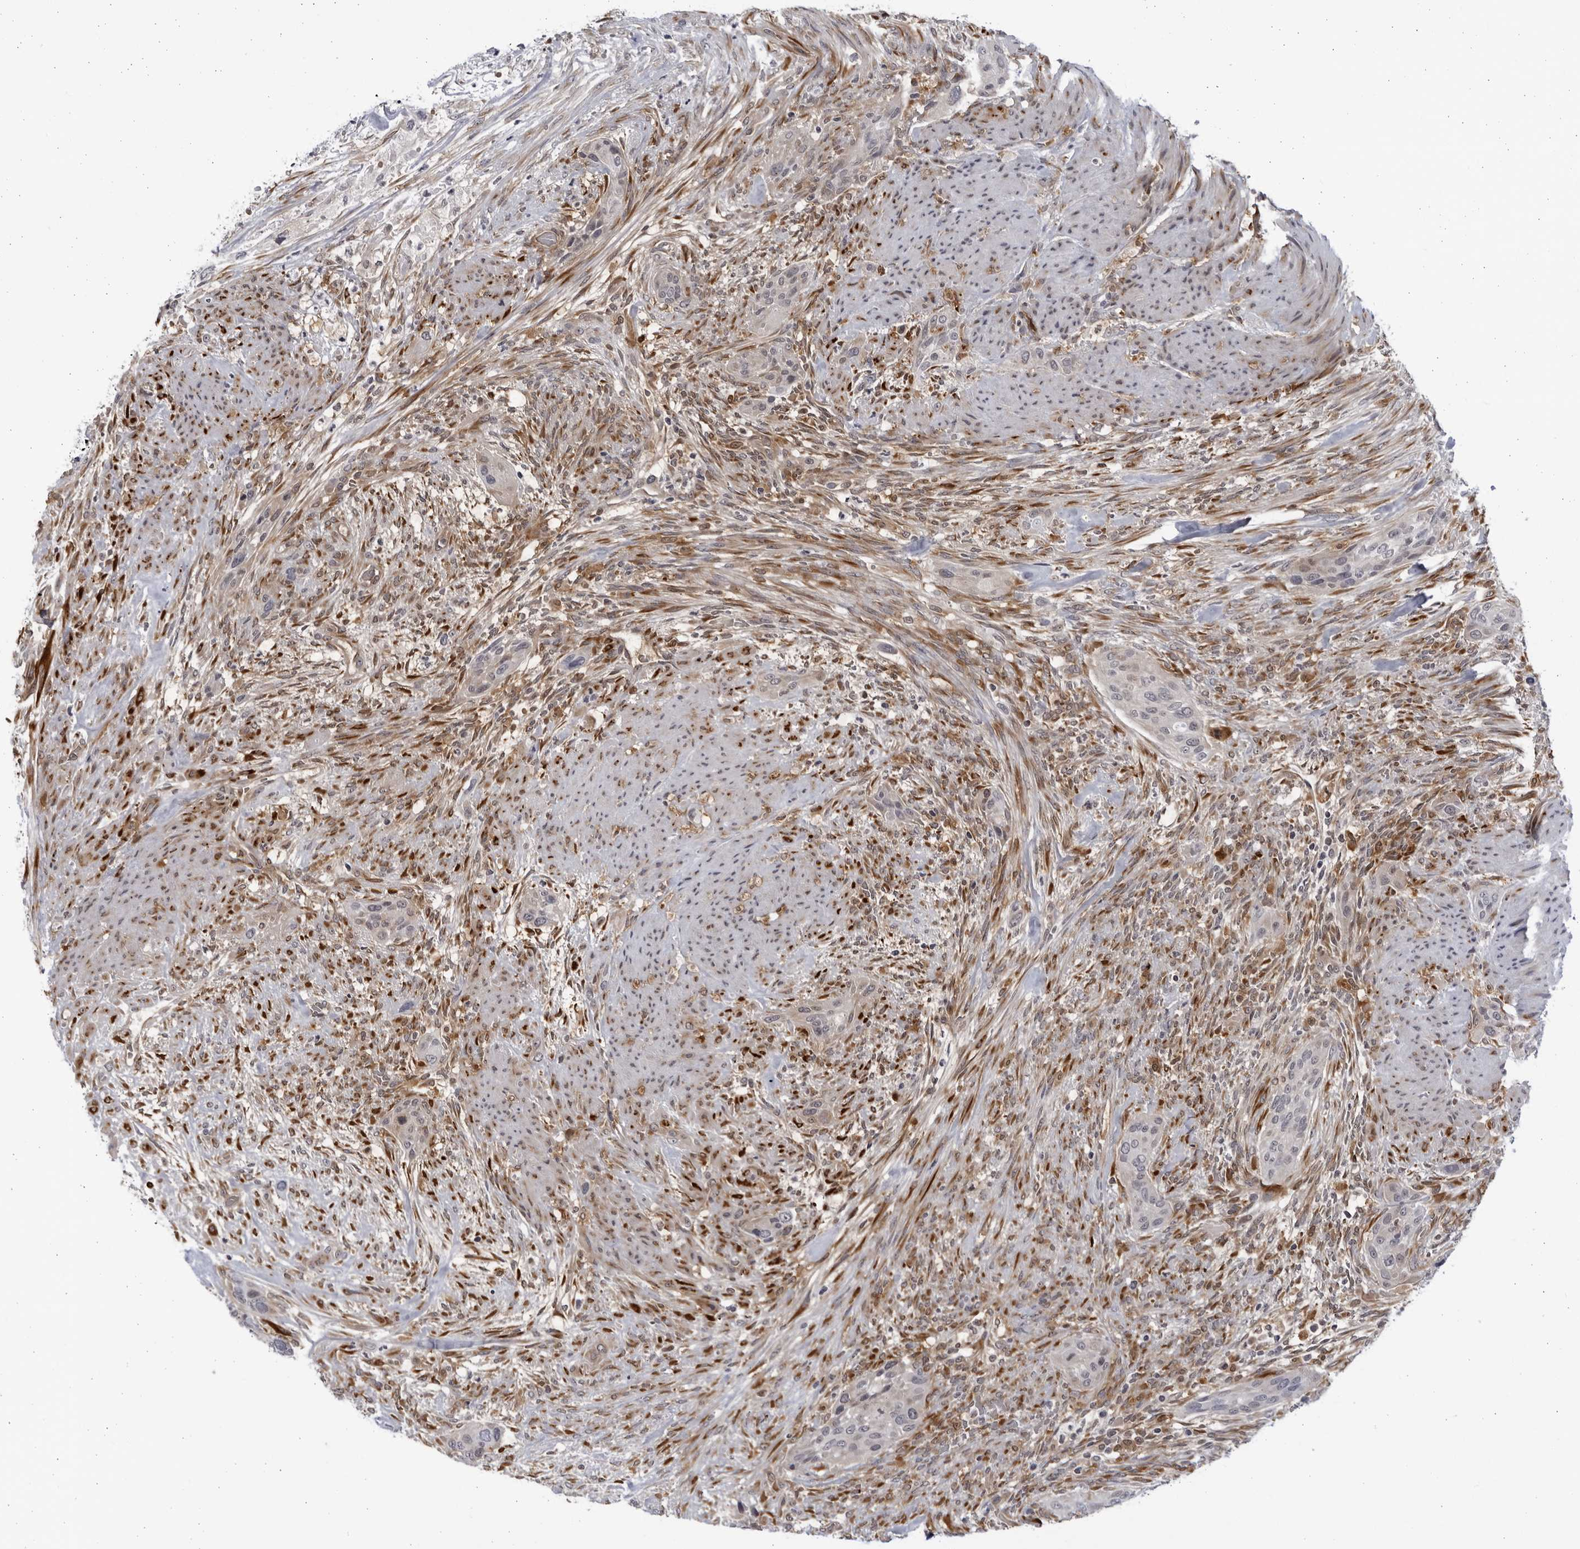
{"staining": {"intensity": "negative", "quantity": "none", "location": "none"}, "tissue": "urothelial cancer", "cell_type": "Tumor cells", "image_type": "cancer", "snomed": [{"axis": "morphology", "description": "Urothelial carcinoma, High grade"}, {"axis": "topography", "description": "Urinary bladder"}], "caption": "Micrograph shows no protein positivity in tumor cells of high-grade urothelial carcinoma tissue. (Brightfield microscopy of DAB IHC at high magnification).", "gene": "BMP2K", "patient": {"sex": "male", "age": 35}}